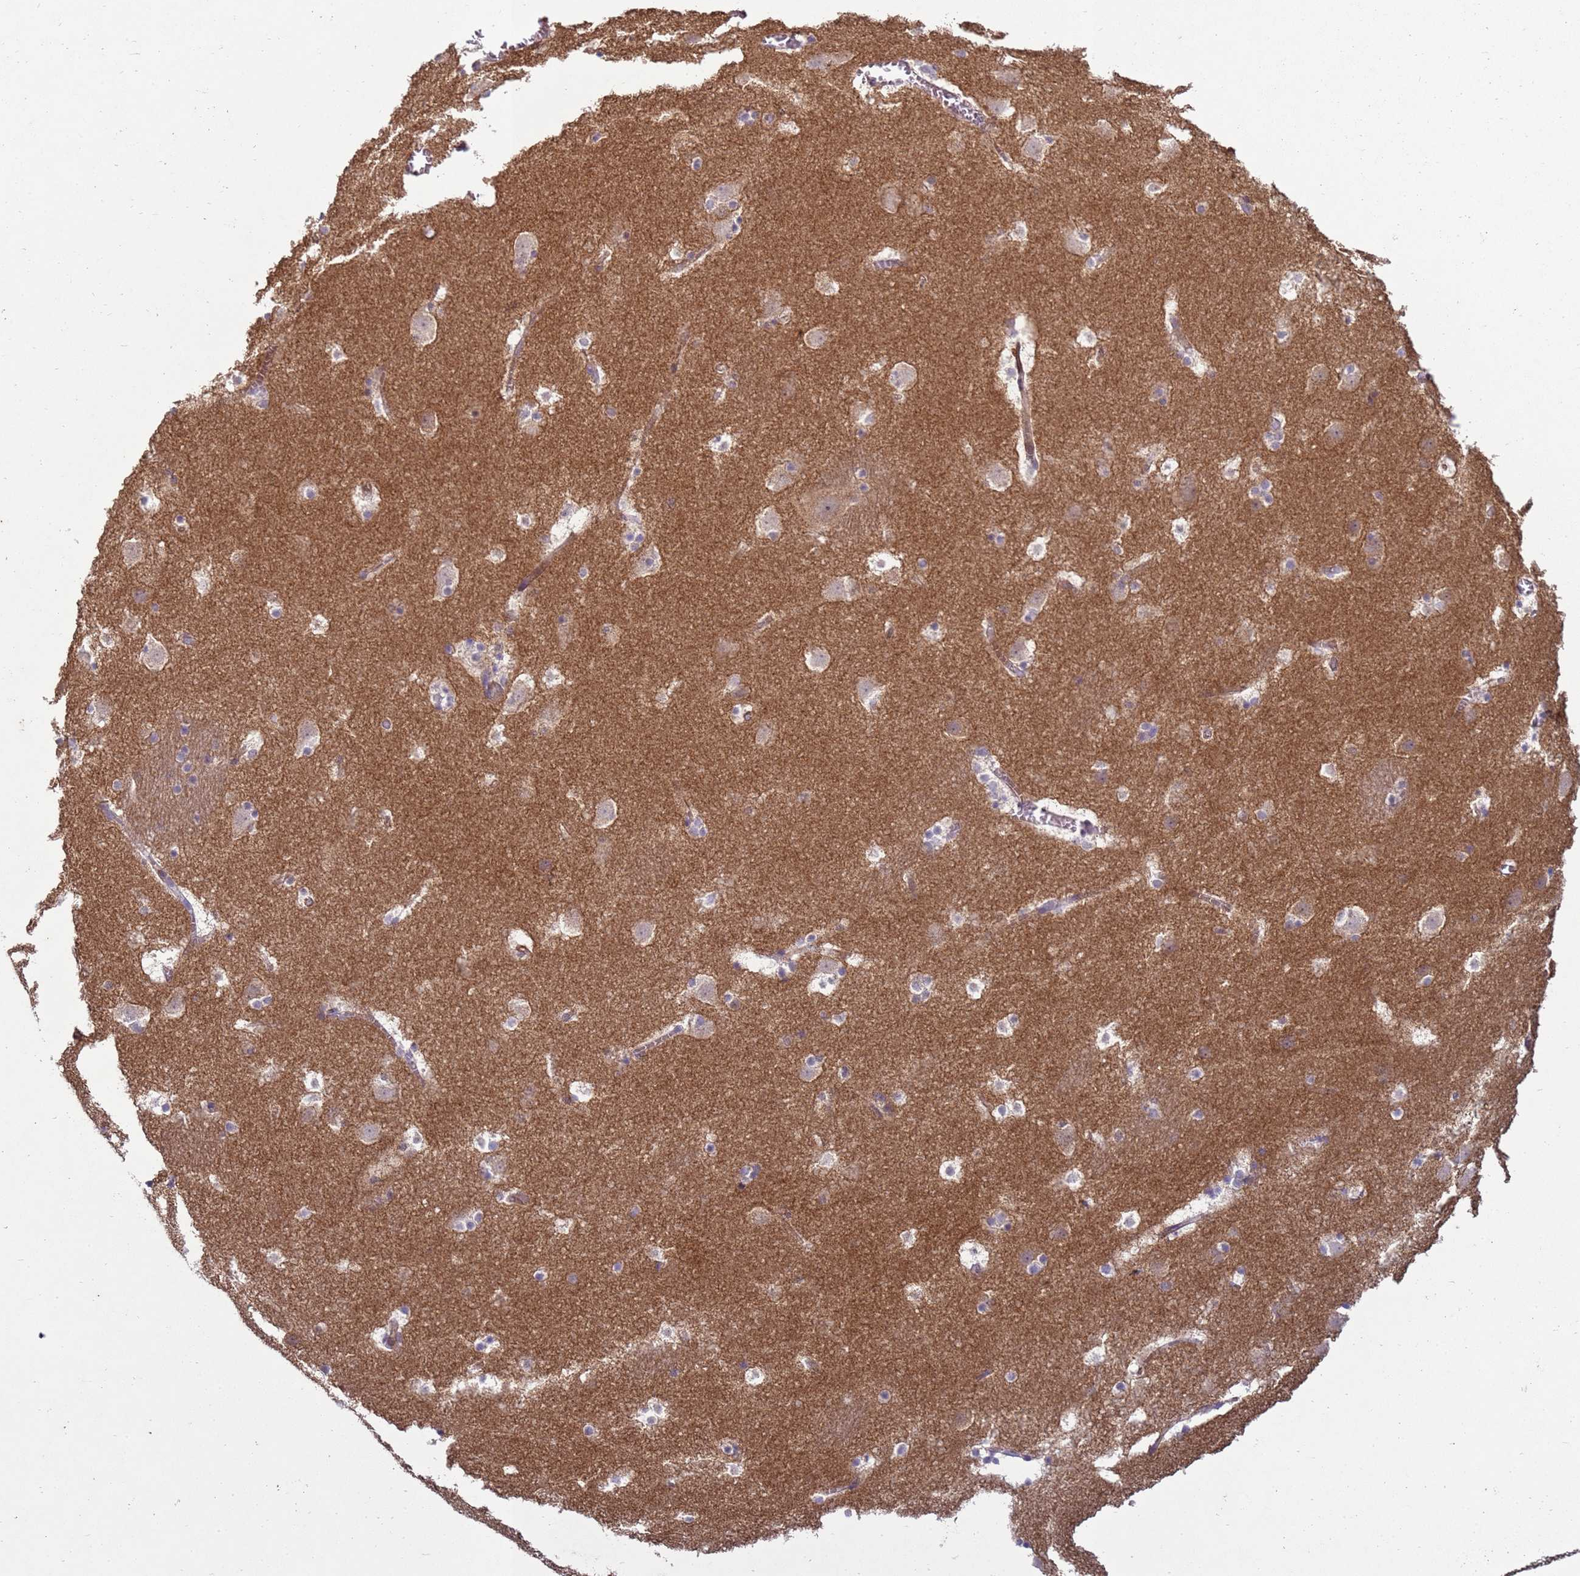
{"staining": {"intensity": "weak", "quantity": "<25%", "location": "cytoplasmic/membranous"}, "tissue": "caudate", "cell_type": "Glial cells", "image_type": "normal", "snomed": [{"axis": "morphology", "description": "Normal tissue, NOS"}, {"axis": "topography", "description": "Lateral ventricle wall"}], "caption": "Immunohistochemistry photomicrograph of normal caudate: caudate stained with DAB shows no significant protein staining in glial cells.", "gene": "SGIP1", "patient": {"sex": "male", "age": 45}}